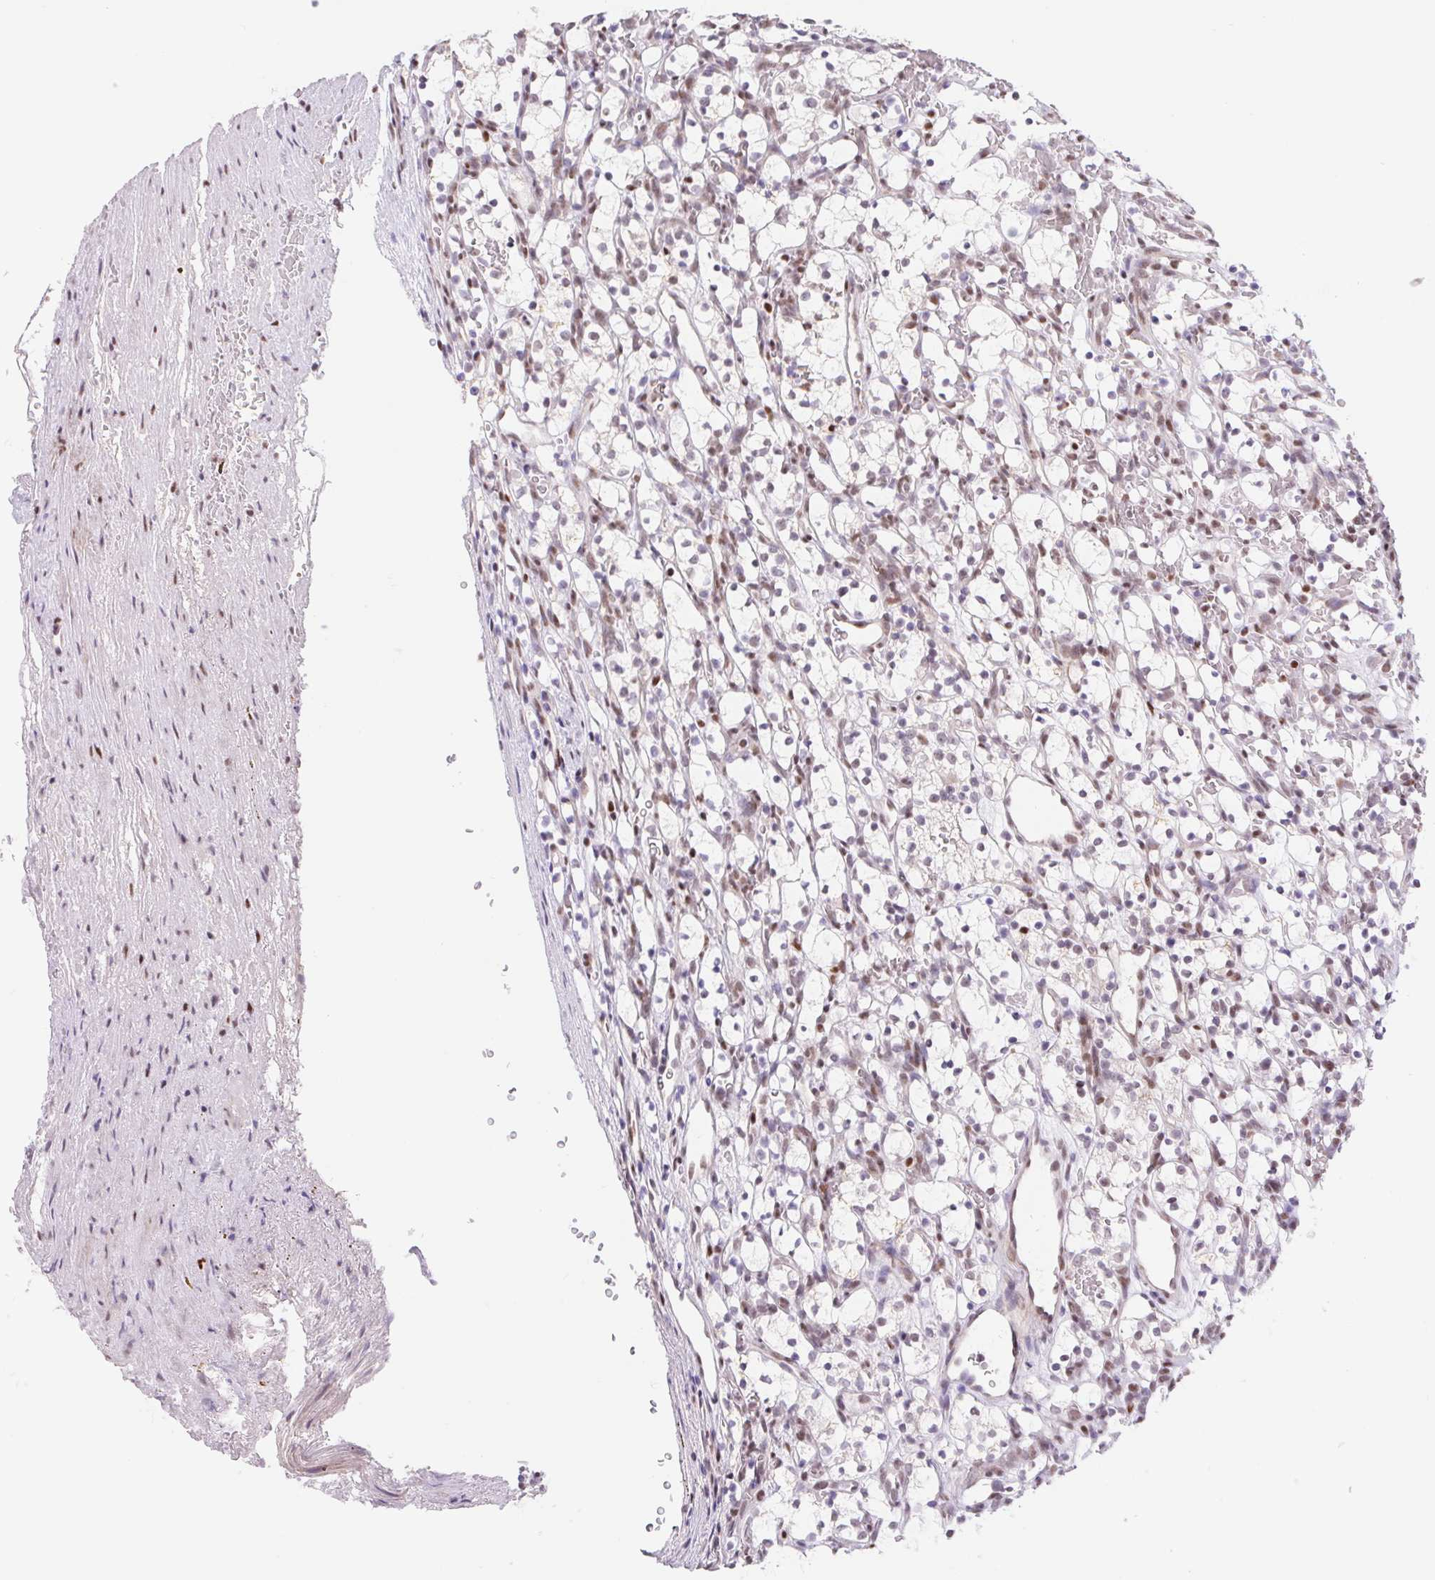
{"staining": {"intensity": "negative", "quantity": "none", "location": "none"}, "tissue": "renal cancer", "cell_type": "Tumor cells", "image_type": "cancer", "snomed": [{"axis": "morphology", "description": "Adenocarcinoma, NOS"}, {"axis": "topography", "description": "Kidney"}], "caption": "Immunohistochemistry micrograph of neoplastic tissue: renal cancer (adenocarcinoma) stained with DAB (3,3'-diaminobenzidine) exhibits no significant protein positivity in tumor cells. (DAB immunohistochemistry, high magnification).", "gene": "TRERF1", "patient": {"sex": "female", "age": 69}}